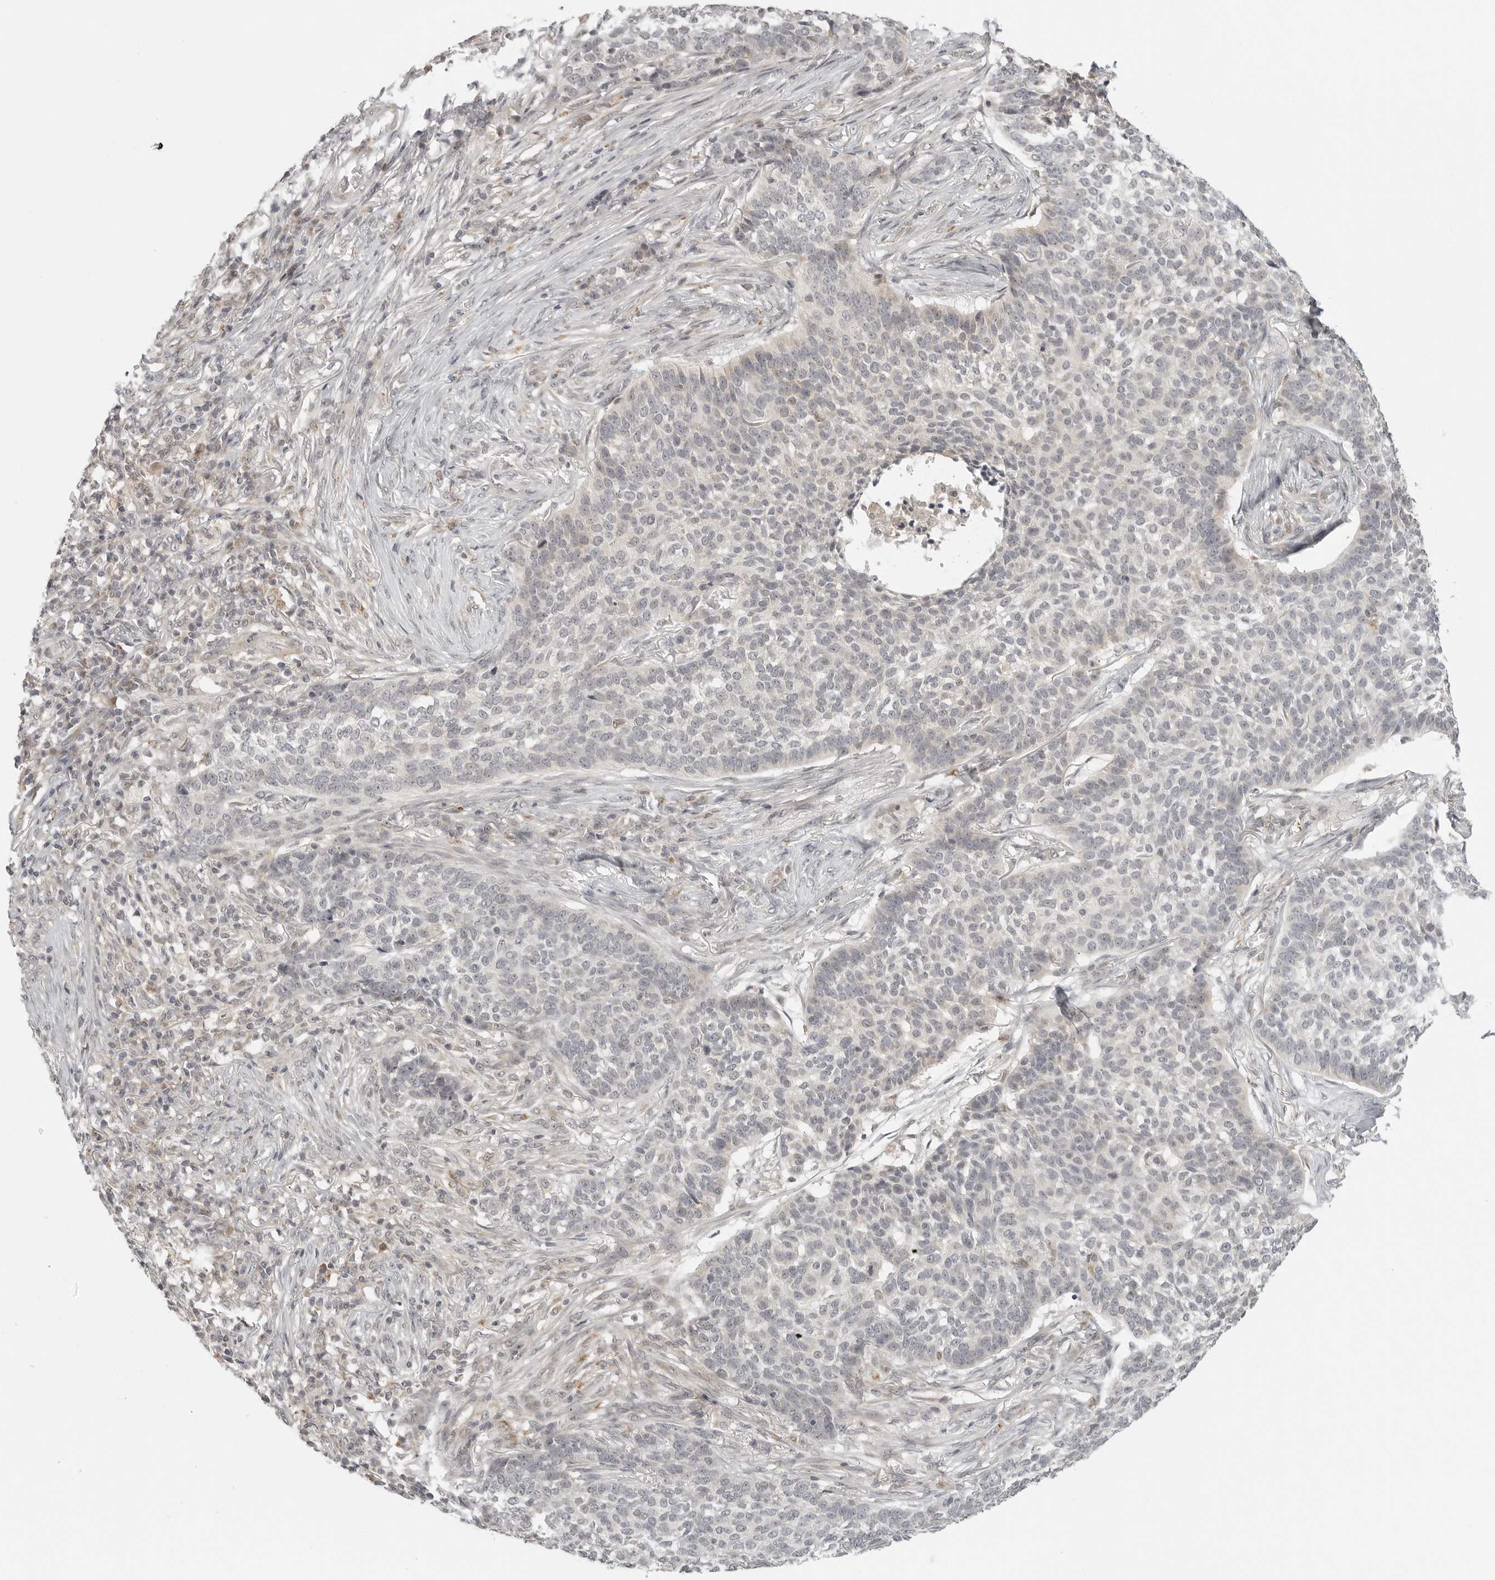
{"staining": {"intensity": "negative", "quantity": "none", "location": "none"}, "tissue": "skin cancer", "cell_type": "Tumor cells", "image_type": "cancer", "snomed": [{"axis": "morphology", "description": "Basal cell carcinoma"}, {"axis": "topography", "description": "Skin"}], "caption": "Skin basal cell carcinoma was stained to show a protein in brown. There is no significant positivity in tumor cells.", "gene": "TUT4", "patient": {"sex": "male", "age": 85}}